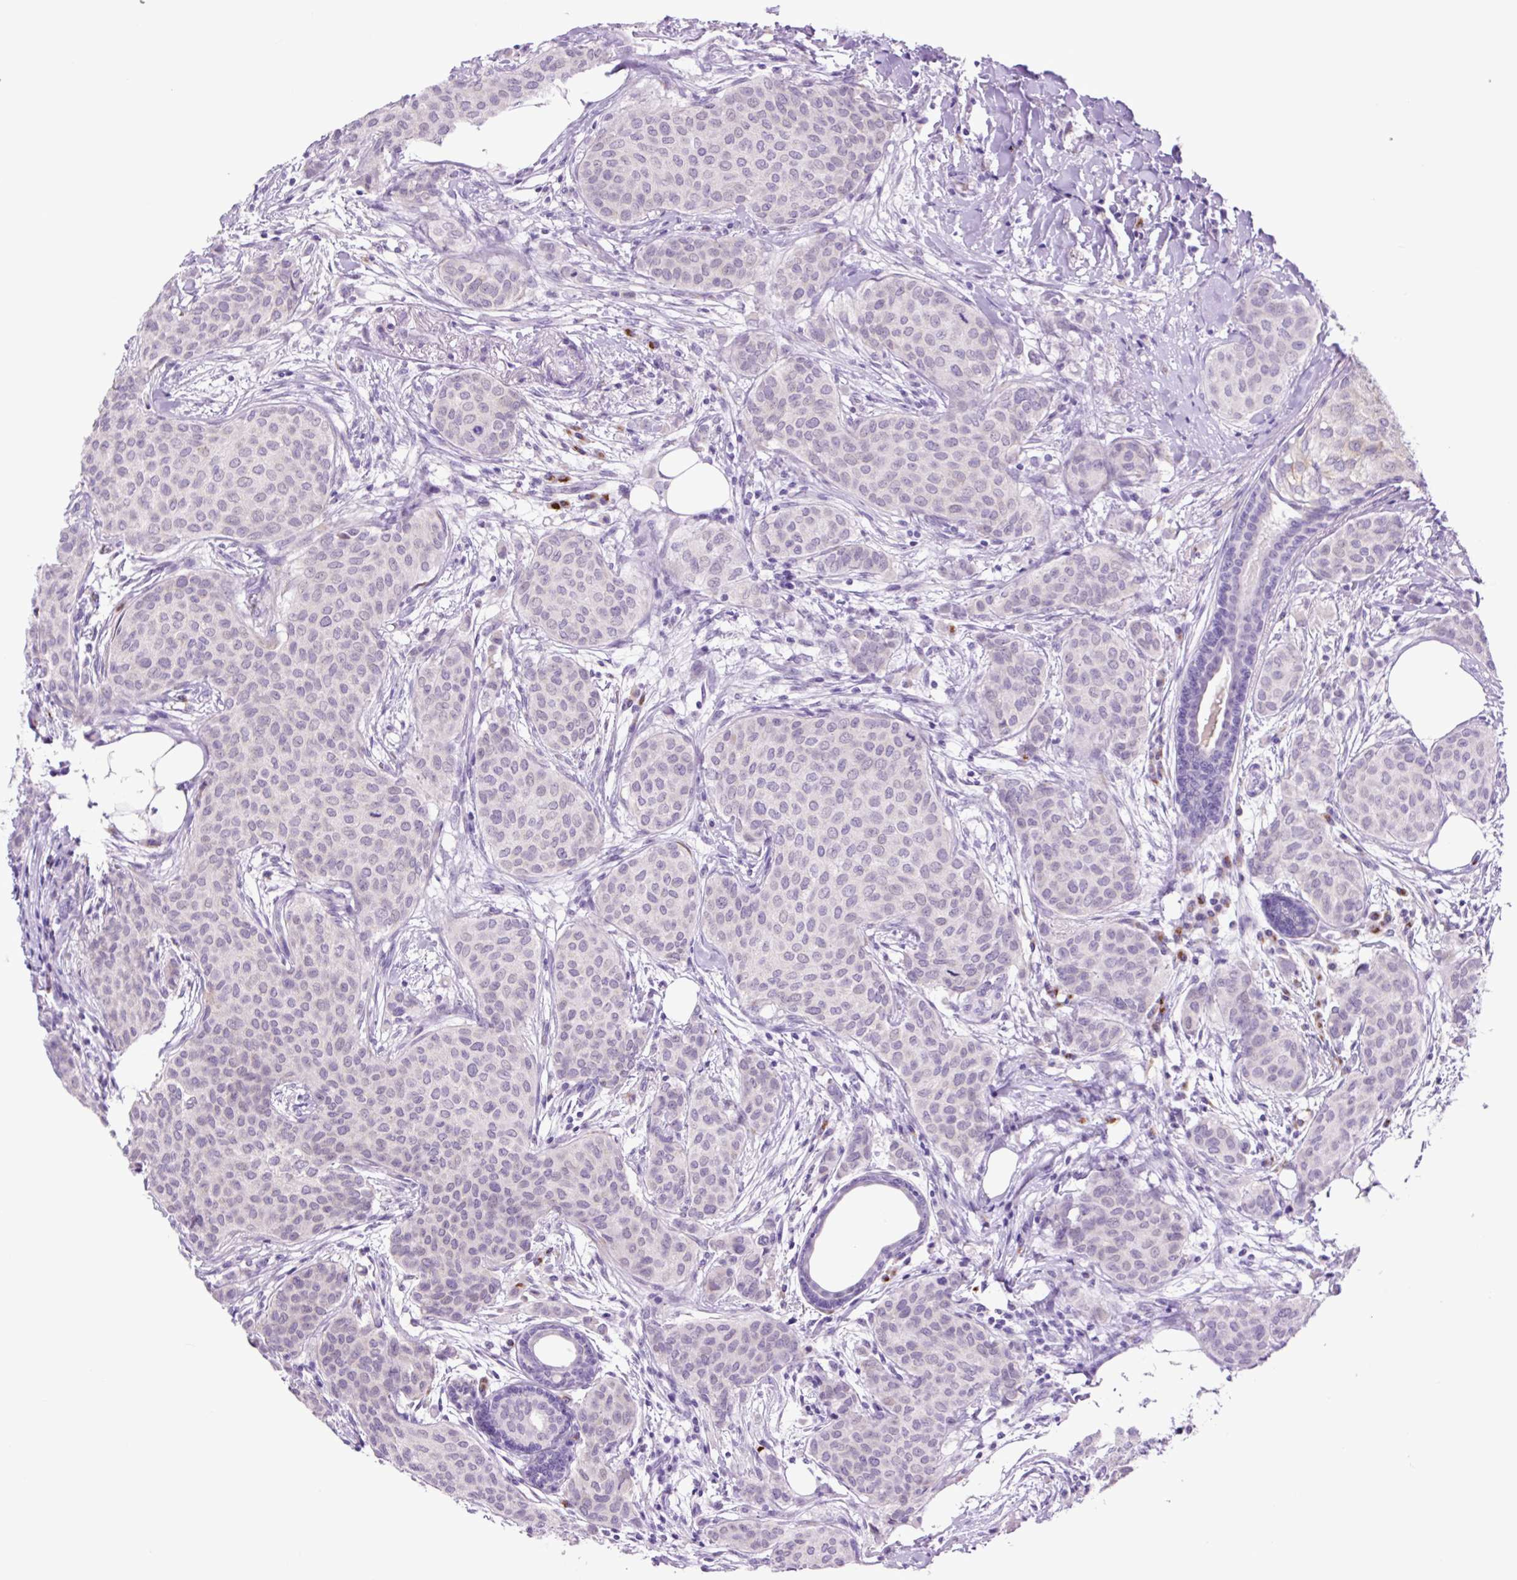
{"staining": {"intensity": "negative", "quantity": "none", "location": "none"}, "tissue": "breast cancer", "cell_type": "Tumor cells", "image_type": "cancer", "snomed": [{"axis": "morphology", "description": "Duct carcinoma"}, {"axis": "topography", "description": "Breast"}], "caption": "High power microscopy histopathology image of an immunohistochemistry (IHC) photomicrograph of breast cancer (infiltrating ductal carcinoma), revealing no significant positivity in tumor cells.", "gene": "MFSD3", "patient": {"sex": "female", "age": 47}}